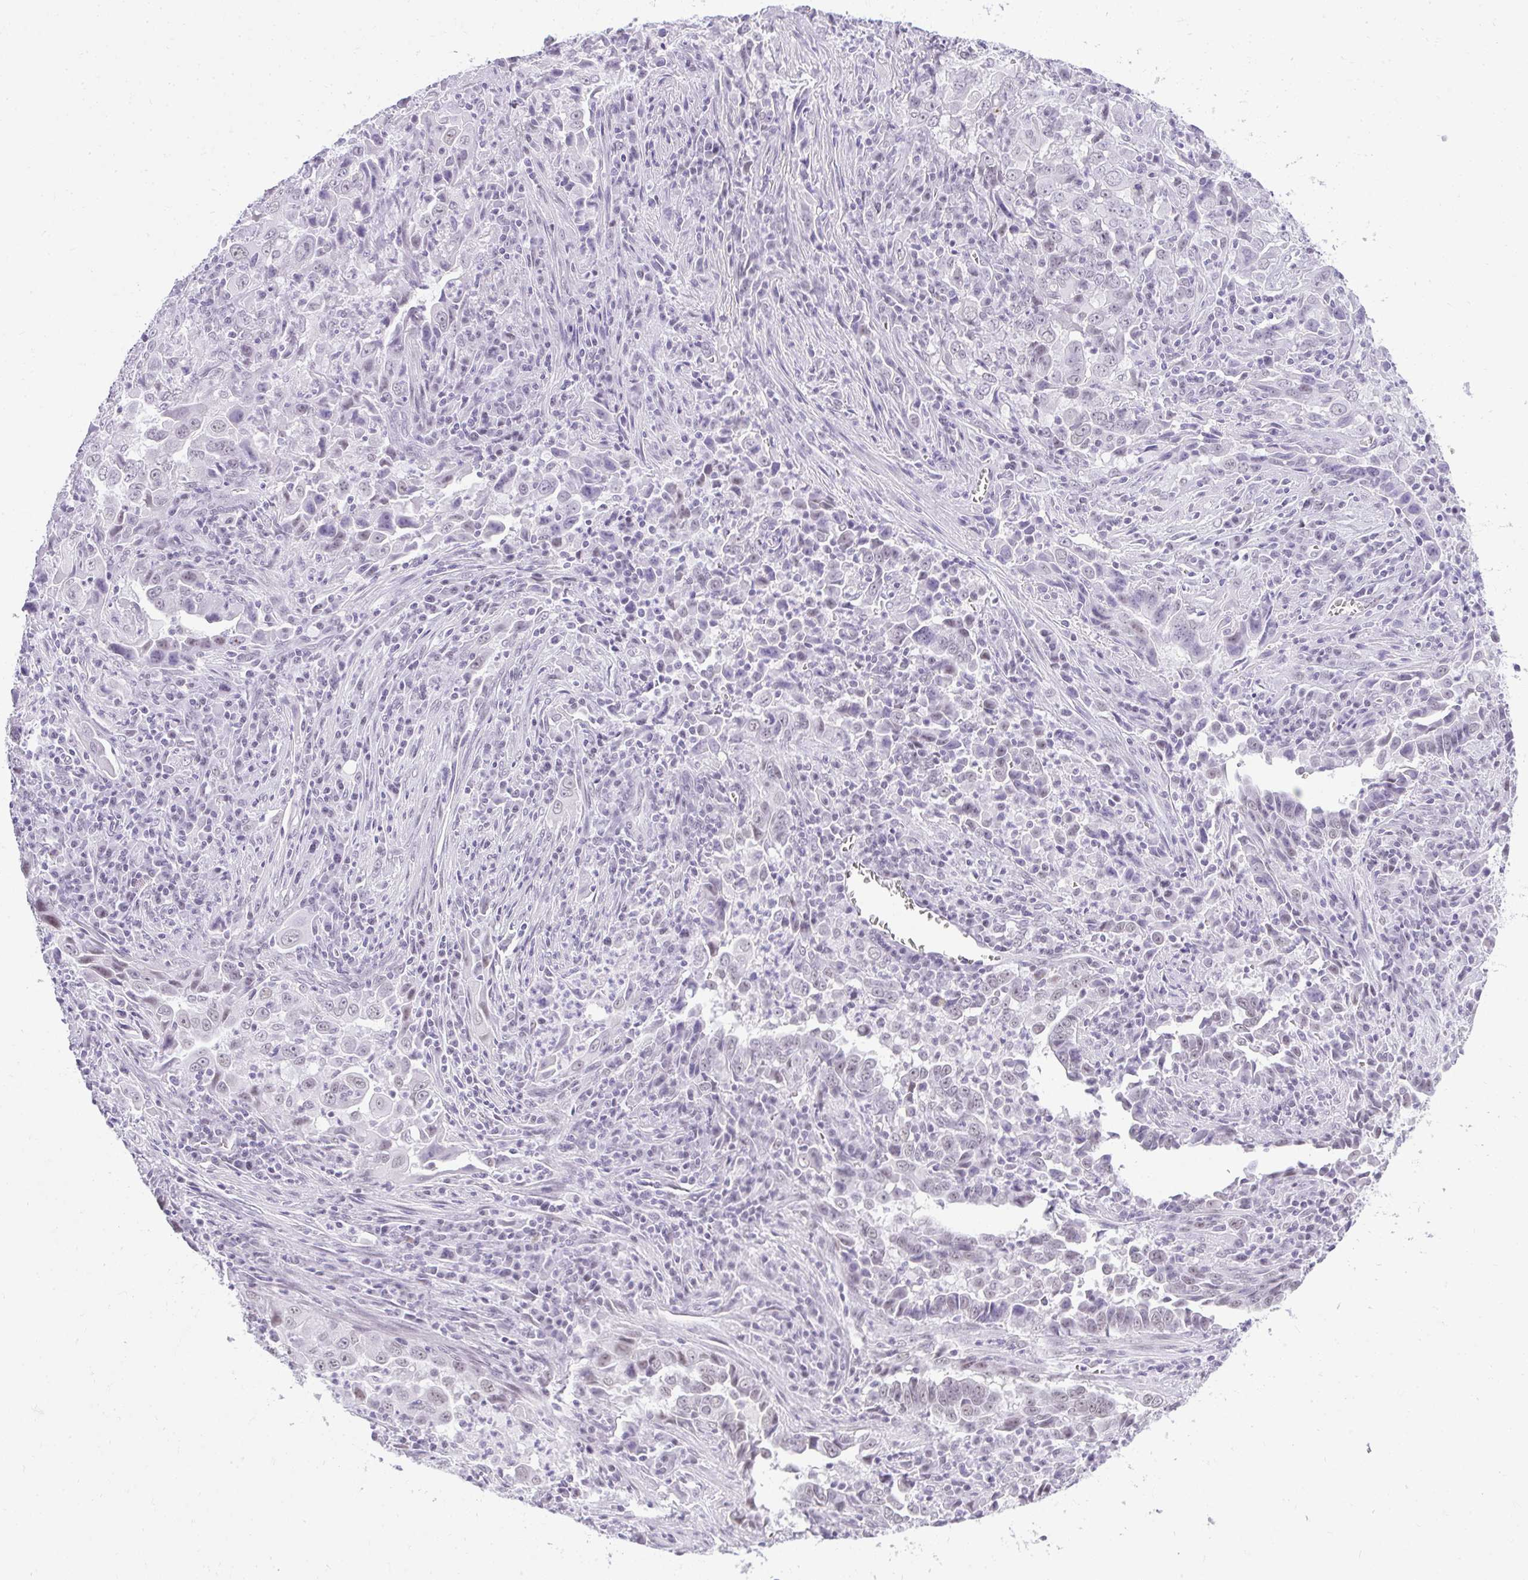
{"staining": {"intensity": "weak", "quantity": "<25%", "location": "nuclear"}, "tissue": "lung cancer", "cell_type": "Tumor cells", "image_type": "cancer", "snomed": [{"axis": "morphology", "description": "Adenocarcinoma, NOS"}, {"axis": "topography", "description": "Lung"}], "caption": "Immunohistochemistry (IHC) histopathology image of human lung adenocarcinoma stained for a protein (brown), which demonstrates no positivity in tumor cells.", "gene": "PLA2G1B", "patient": {"sex": "male", "age": 67}}